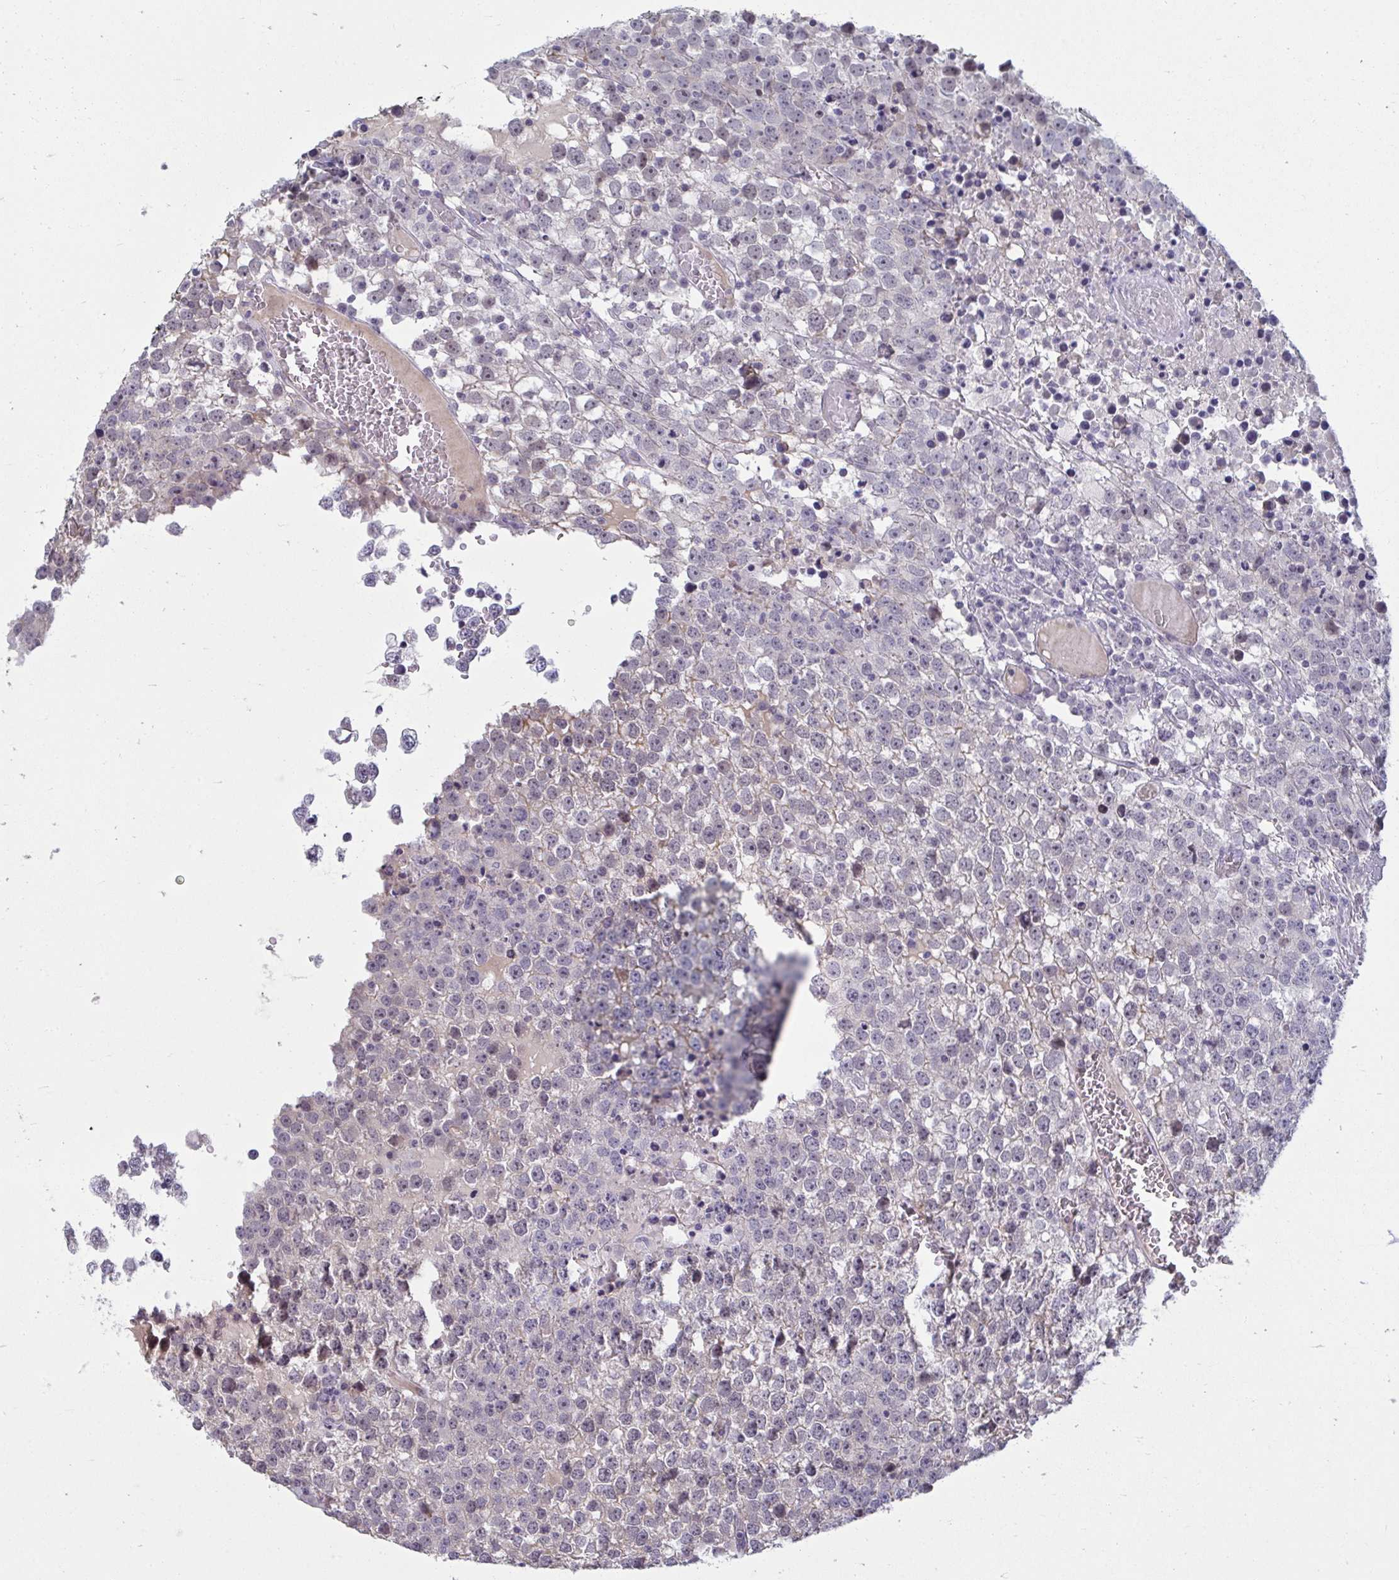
{"staining": {"intensity": "negative", "quantity": "none", "location": "none"}, "tissue": "testis cancer", "cell_type": "Tumor cells", "image_type": "cancer", "snomed": [{"axis": "morphology", "description": "Seminoma, NOS"}, {"axis": "topography", "description": "Testis"}], "caption": "Immunohistochemical staining of seminoma (testis) shows no significant positivity in tumor cells.", "gene": "RNASEH1", "patient": {"sex": "male", "age": 65}}